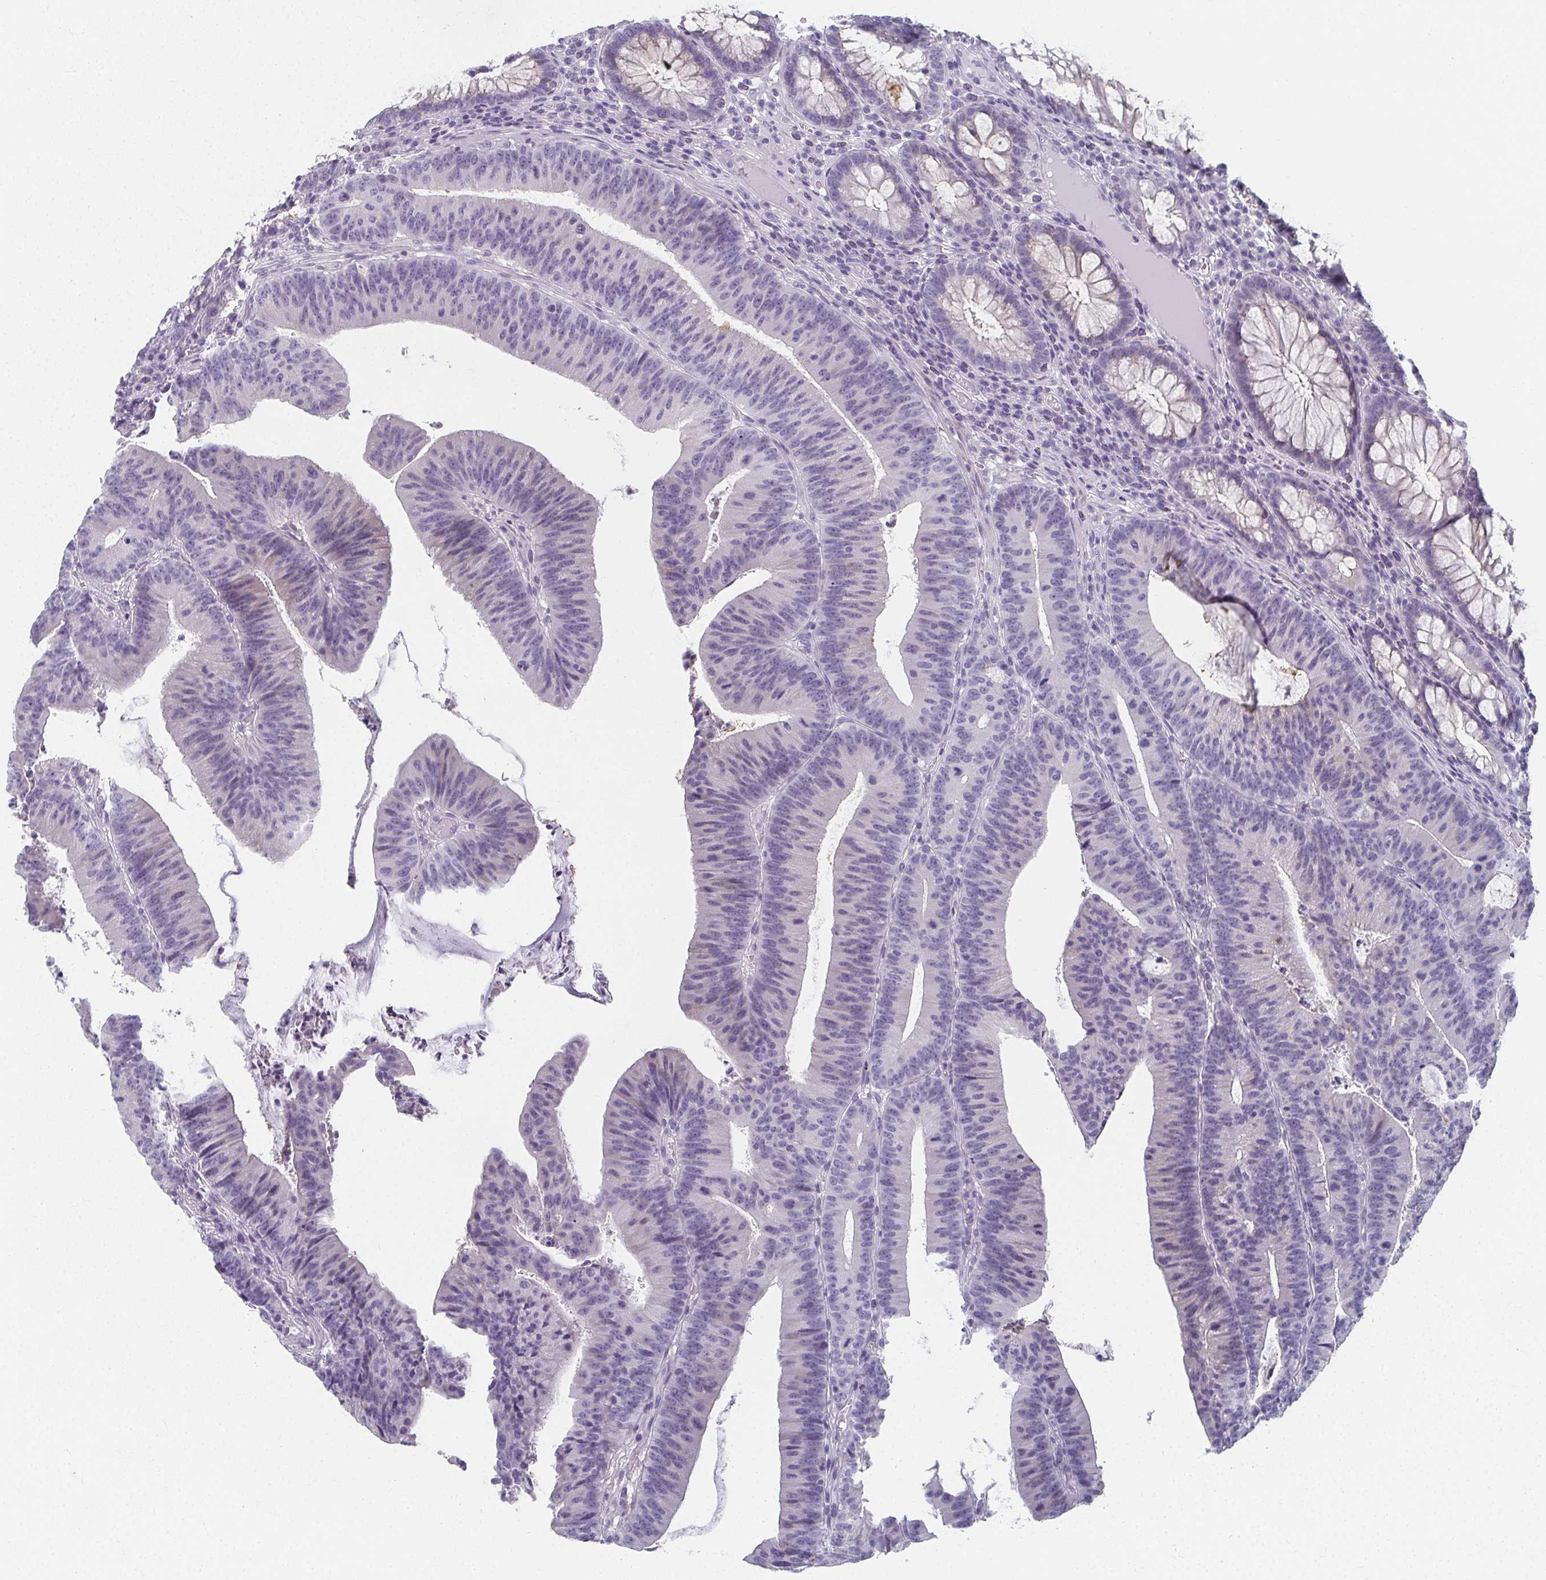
{"staining": {"intensity": "negative", "quantity": "none", "location": "none"}, "tissue": "colorectal cancer", "cell_type": "Tumor cells", "image_type": "cancer", "snomed": [{"axis": "morphology", "description": "Adenocarcinoma, NOS"}, {"axis": "topography", "description": "Colon"}], "caption": "Tumor cells show no significant protein staining in adenocarcinoma (colorectal).", "gene": "CAMKV", "patient": {"sex": "female", "age": 78}}